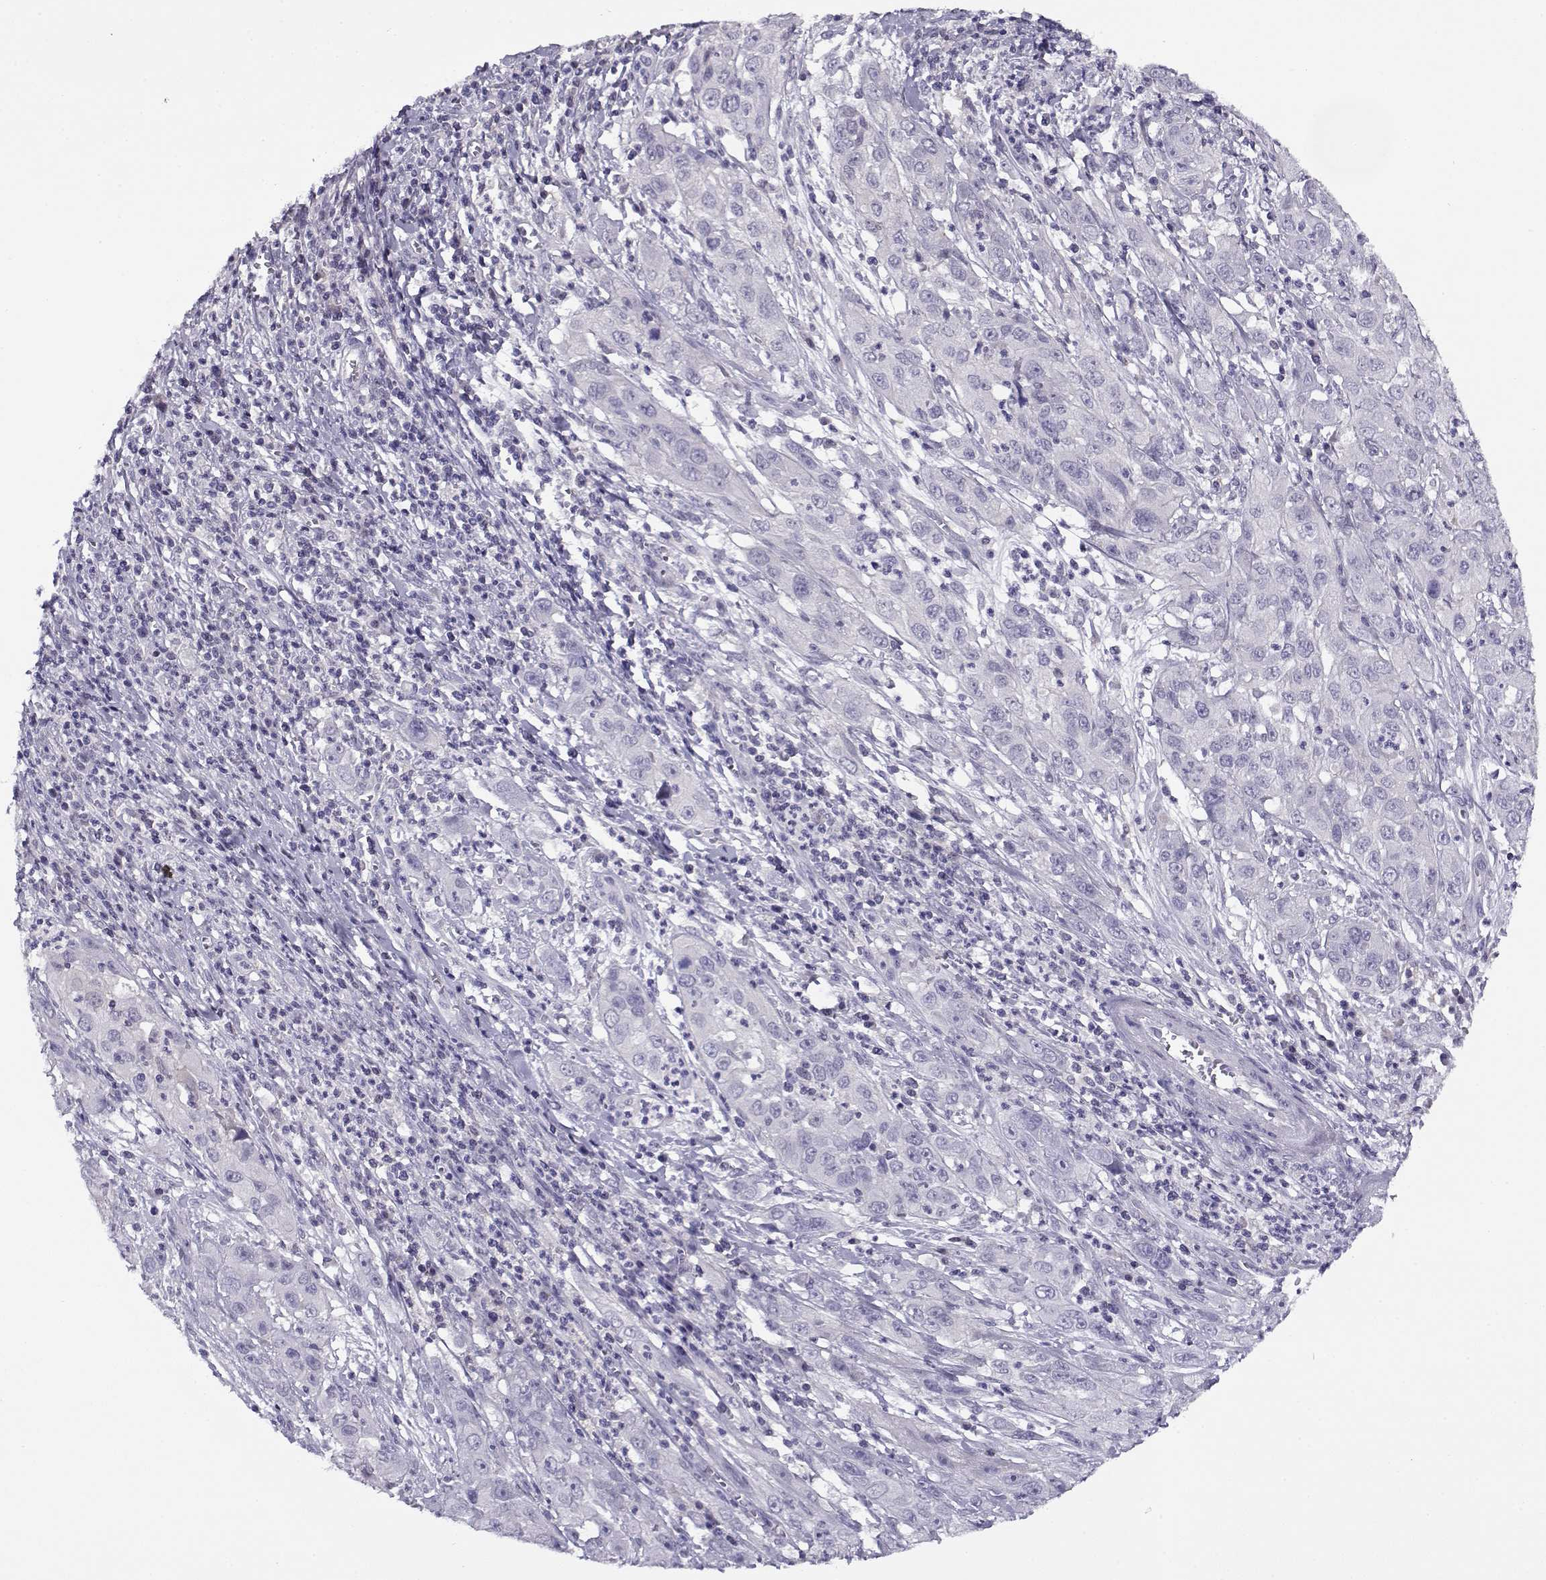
{"staining": {"intensity": "negative", "quantity": "none", "location": "none"}, "tissue": "cervical cancer", "cell_type": "Tumor cells", "image_type": "cancer", "snomed": [{"axis": "morphology", "description": "Squamous cell carcinoma, NOS"}, {"axis": "topography", "description": "Cervix"}], "caption": "Tumor cells are negative for brown protein staining in squamous cell carcinoma (cervical). (DAB IHC visualized using brightfield microscopy, high magnification).", "gene": "FEZF1", "patient": {"sex": "female", "age": 32}}